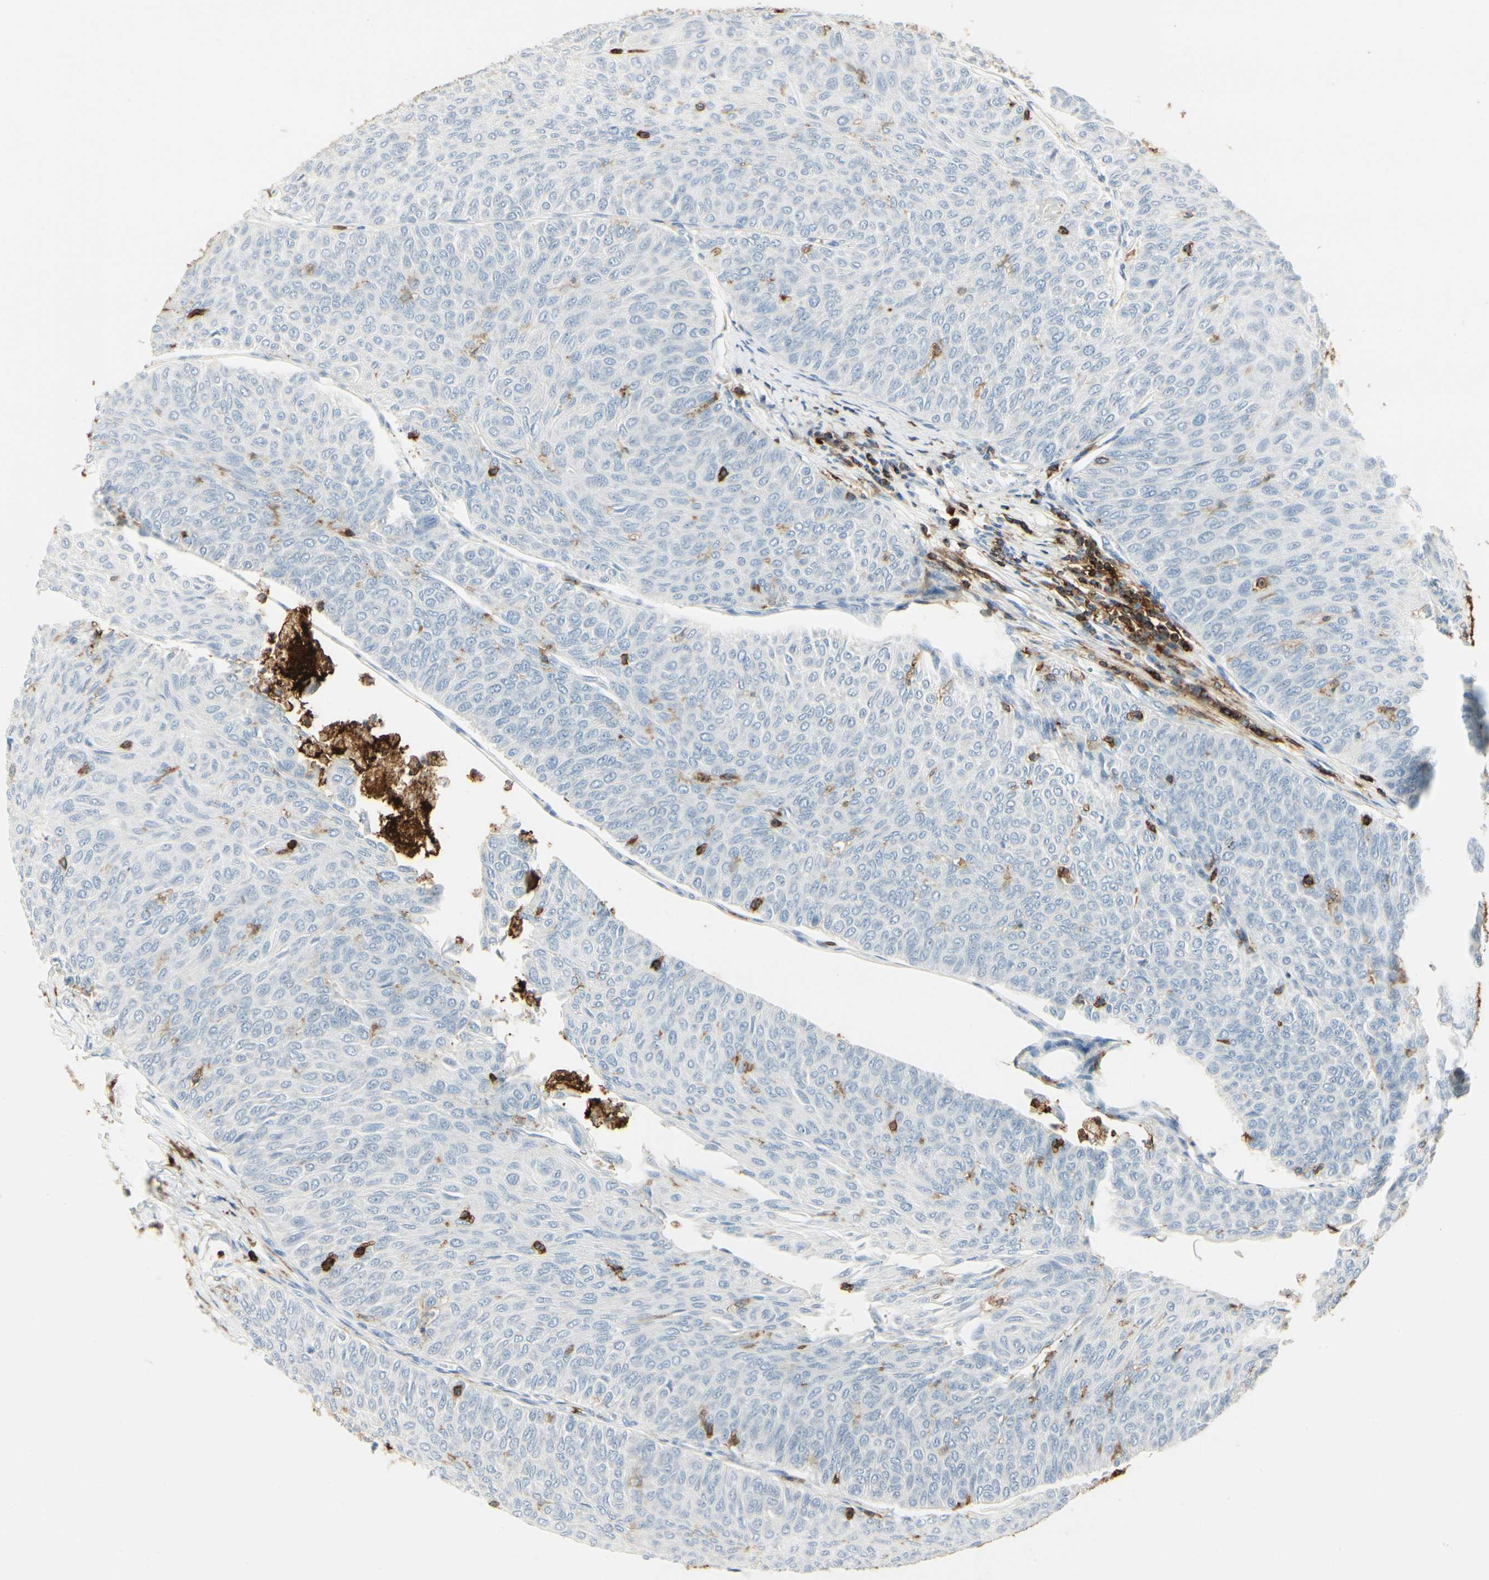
{"staining": {"intensity": "negative", "quantity": "none", "location": "none"}, "tissue": "urothelial cancer", "cell_type": "Tumor cells", "image_type": "cancer", "snomed": [{"axis": "morphology", "description": "Urothelial carcinoma, Low grade"}, {"axis": "topography", "description": "Urinary bladder"}], "caption": "Micrograph shows no protein staining in tumor cells of urothelial cancer tissue. Brightfield microscopy of IHC stained with DAB (3,3'-diaminobenzidine) (brown) and hematoxylin (blue), captured at high magnification.", "gene": "ITGB2", "patient": {"sex": "male", "age": 78}}